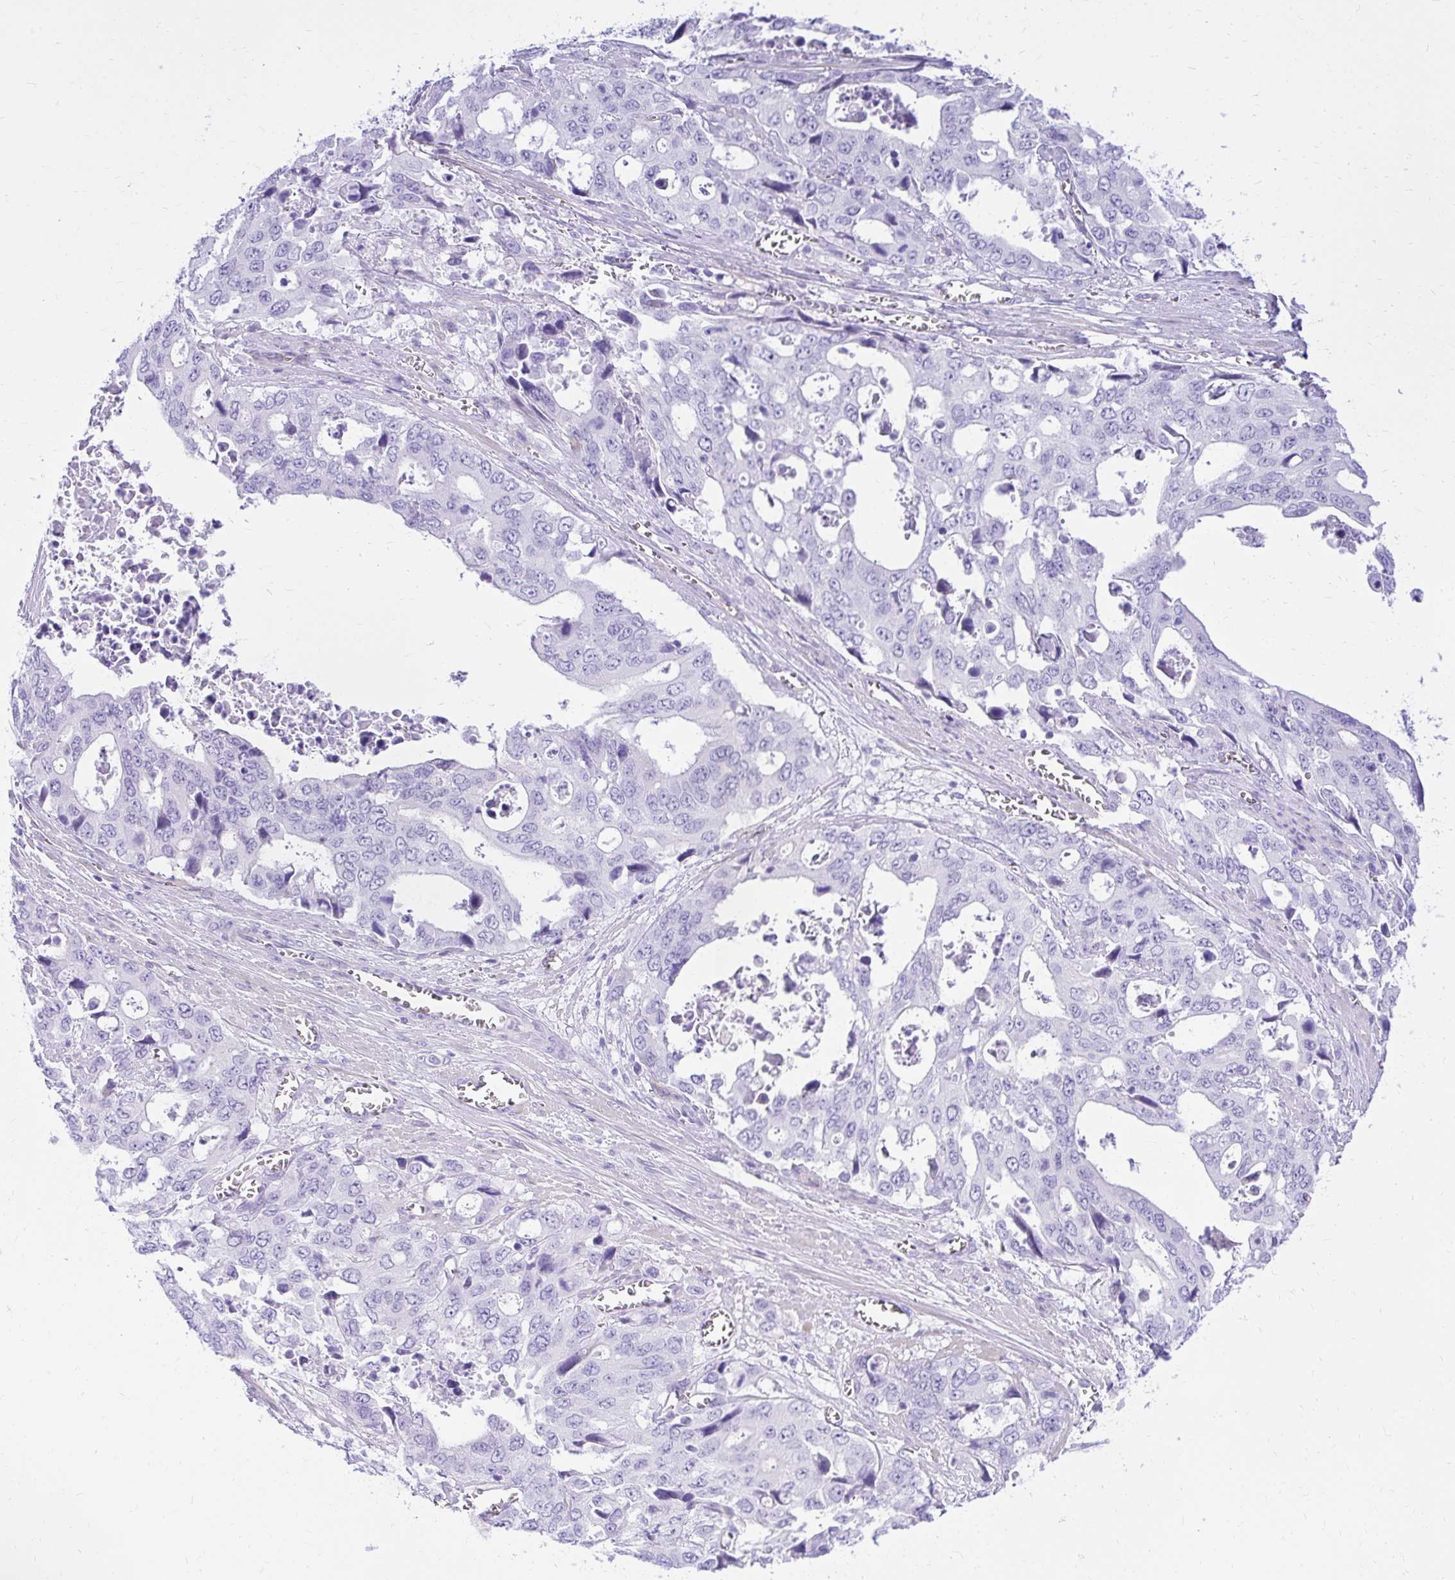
{"staining": {"intensity": "negative", "quantity": "none", "location": "none"}, "tissue": "stomach cancer", "cell_type": "Tumor cells", "image_type": "cancer", "snomed": [{"axis": "morphology", "description": "Adenocarcinoma, NOS"}, {"axis": "topography", "description": "Stomach, upper"}], "caption": "IHC of human stomach cancer (adenocarcinoma) displays no staining in tumor cells.", "gene": "PELI3", "patient": {"sex": "male", "age": 74}}